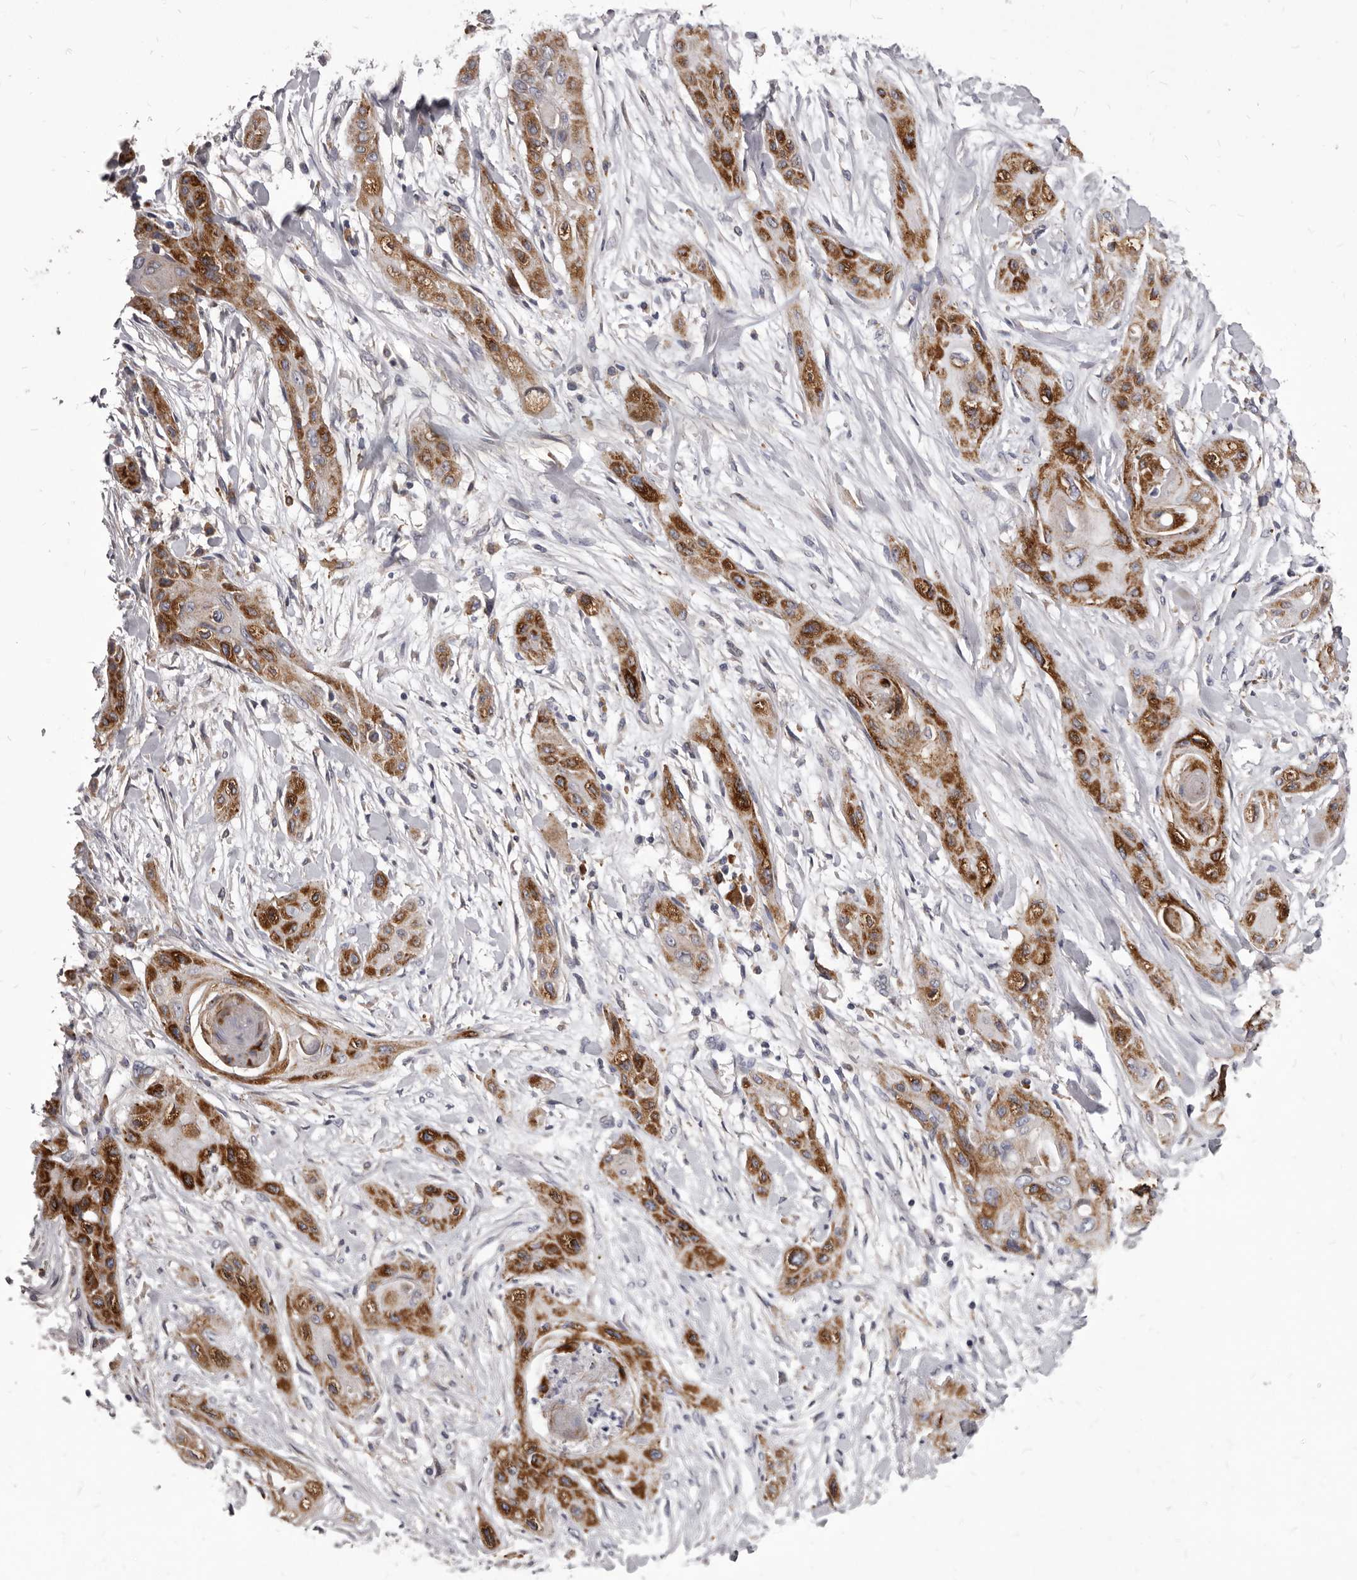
{"staining": {"intensity": "strong", "quantity": "25%-75%", "location": "cytoplasmic/membranous"}, "tissue": "lung cancer", "cell_type": "Tumor cells", "image_type": "cancer", "snomed": [{"axis": "morphology", "description": "Squamous cell carcinoma, NOS"}, {"axis": "topography", "description": "Lung"}], "caption": "Immunohistochemical staining of lung cancer (squamous cell carcinoma) exhibits high levels of strong cytoplasmic/membranous staining in about 25%-75% of tumor cells. Ihc stains the protein of interest in brown and the nuclei are stained blue.", "gene": "PI4K2A", "patient": {"sex": "female", "age": 47}}